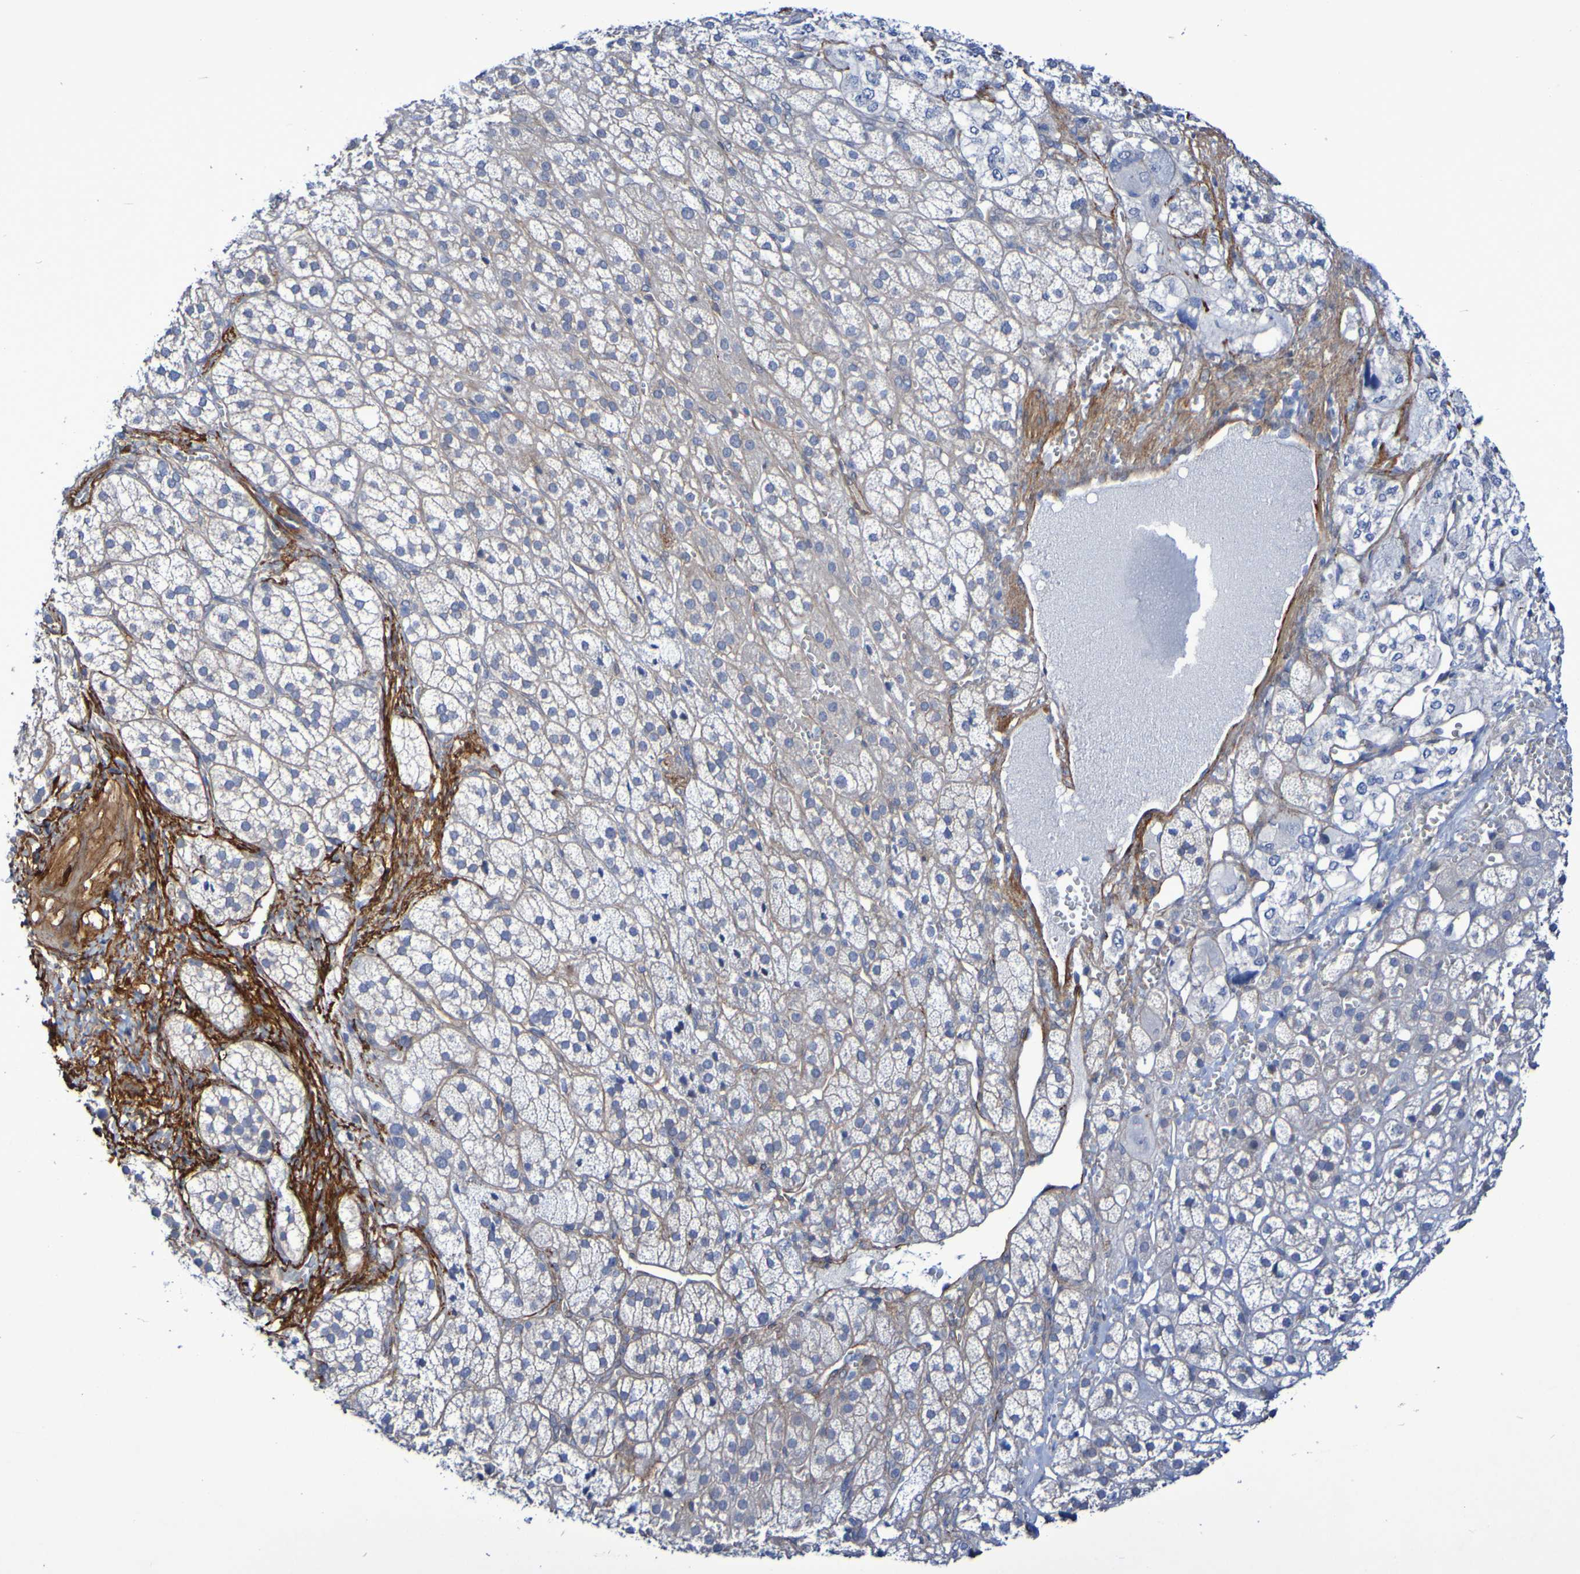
{"staining": {"intensity": "weak", "quantity": "<25%", "location": "cytoplasmic/membranous"}, "tissue": "adrenal gland", "cell_type": "Glandular cells", "image_type": "normal", "snomed": [{"axis": "morphology", "description": "Normal tissue, NOS"}, {"axis": "topography", "description": "Adrenal gland"}], "caption": "An IHC image of unremarkable adrenal gland is shown. There is no staining in glandular cells of adrenal gland. Brightfield microscopy of immunohistochemistry (IHC) stained with DAB (brown) and hematoxylin (blue), captured at high magnification.", "gene": "LPP", "patient": {"sex": "male", "age": 56}}